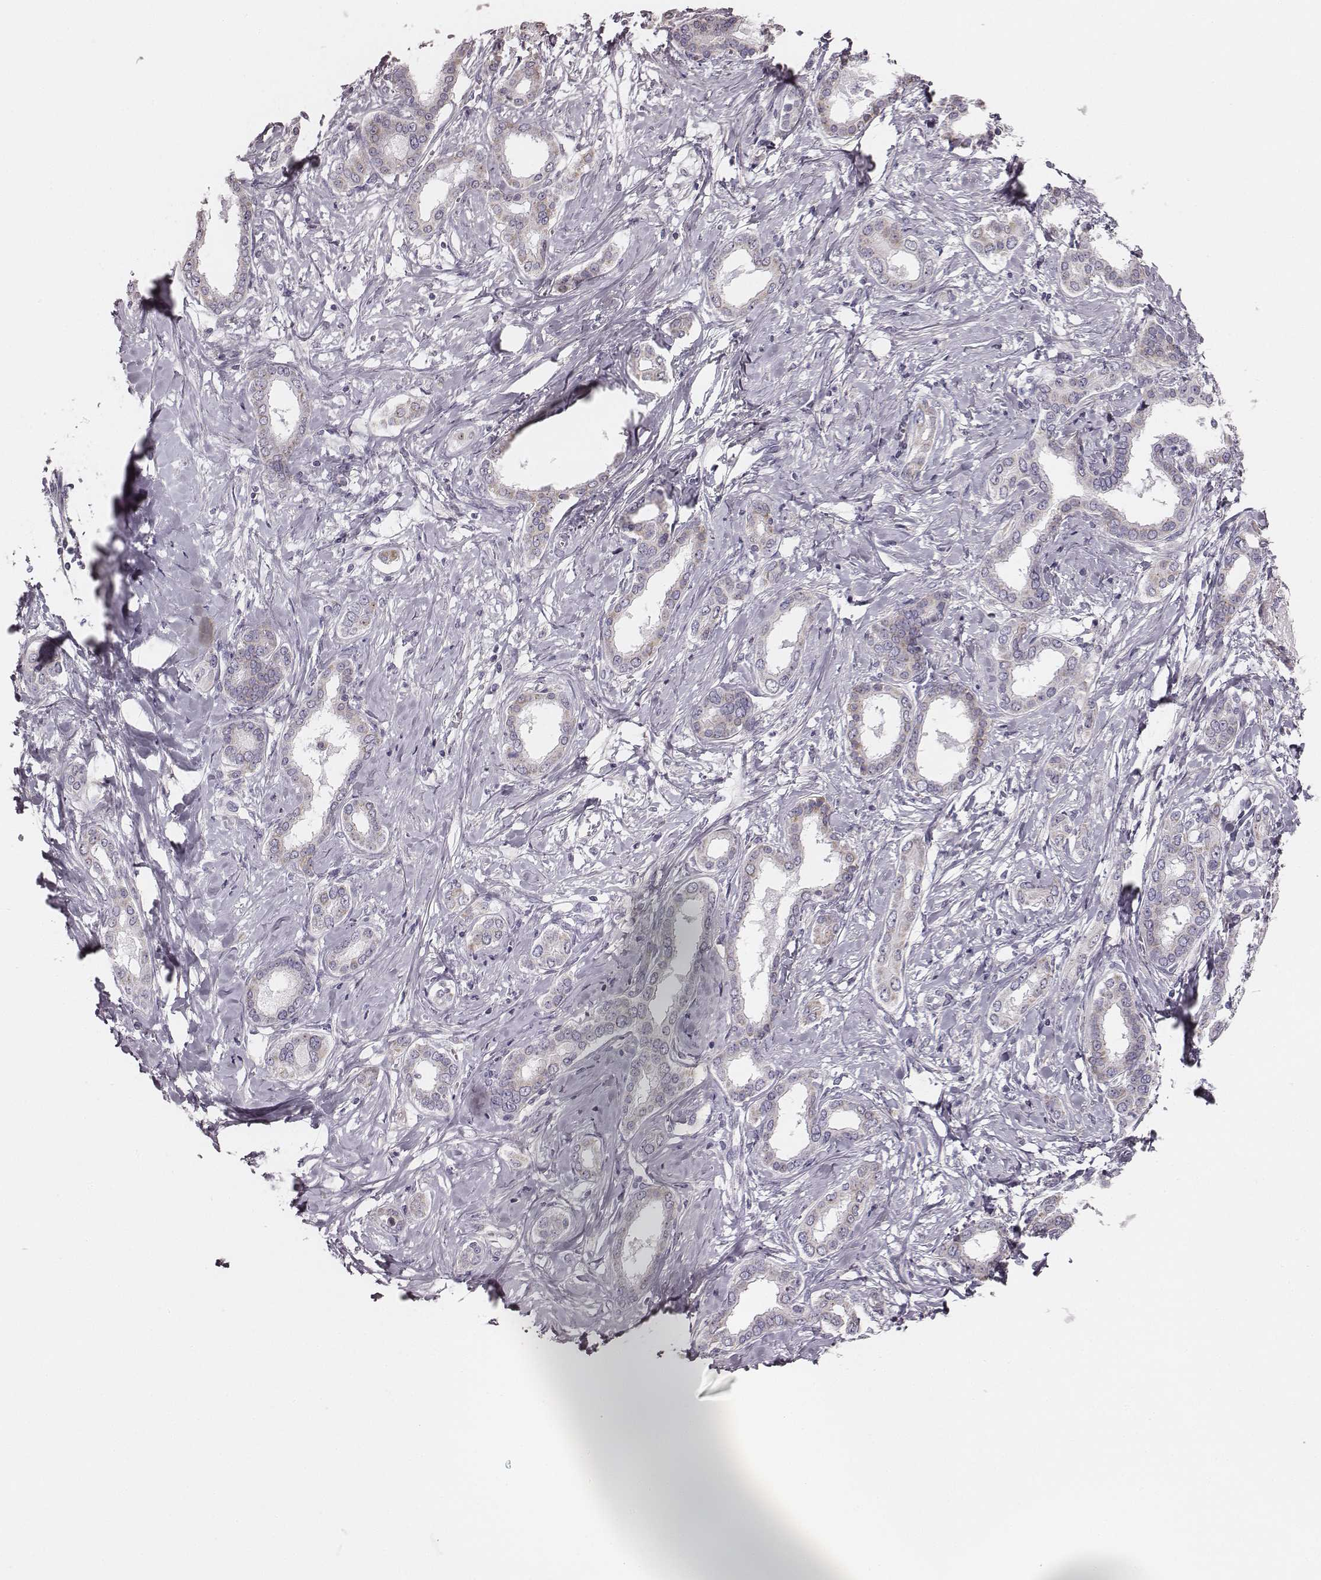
{"staining": {"intensity": "negative", "quantity": "none", "location": "none"}, "tissue": "liver cancer", "cell_type": "Tumor cells", "image_type": "cancer", "snomed": [{"axis": "morphology", "description": "Cholangiocarcinoma"}, {"axis": "topography", "description": "Liver"}], "caption": "DAB (3,3'-diaminobenzidine) immunohistochemical staining of cholangiocarcinoma (liver) displays no significant expression in tumor cells. (DAB (3,3'-diaminobenzidine) immunohistochemistry with hematoxylin counter stain).", "gene": "UBL4B", "patient": {"sex": "female", "age": 47}}